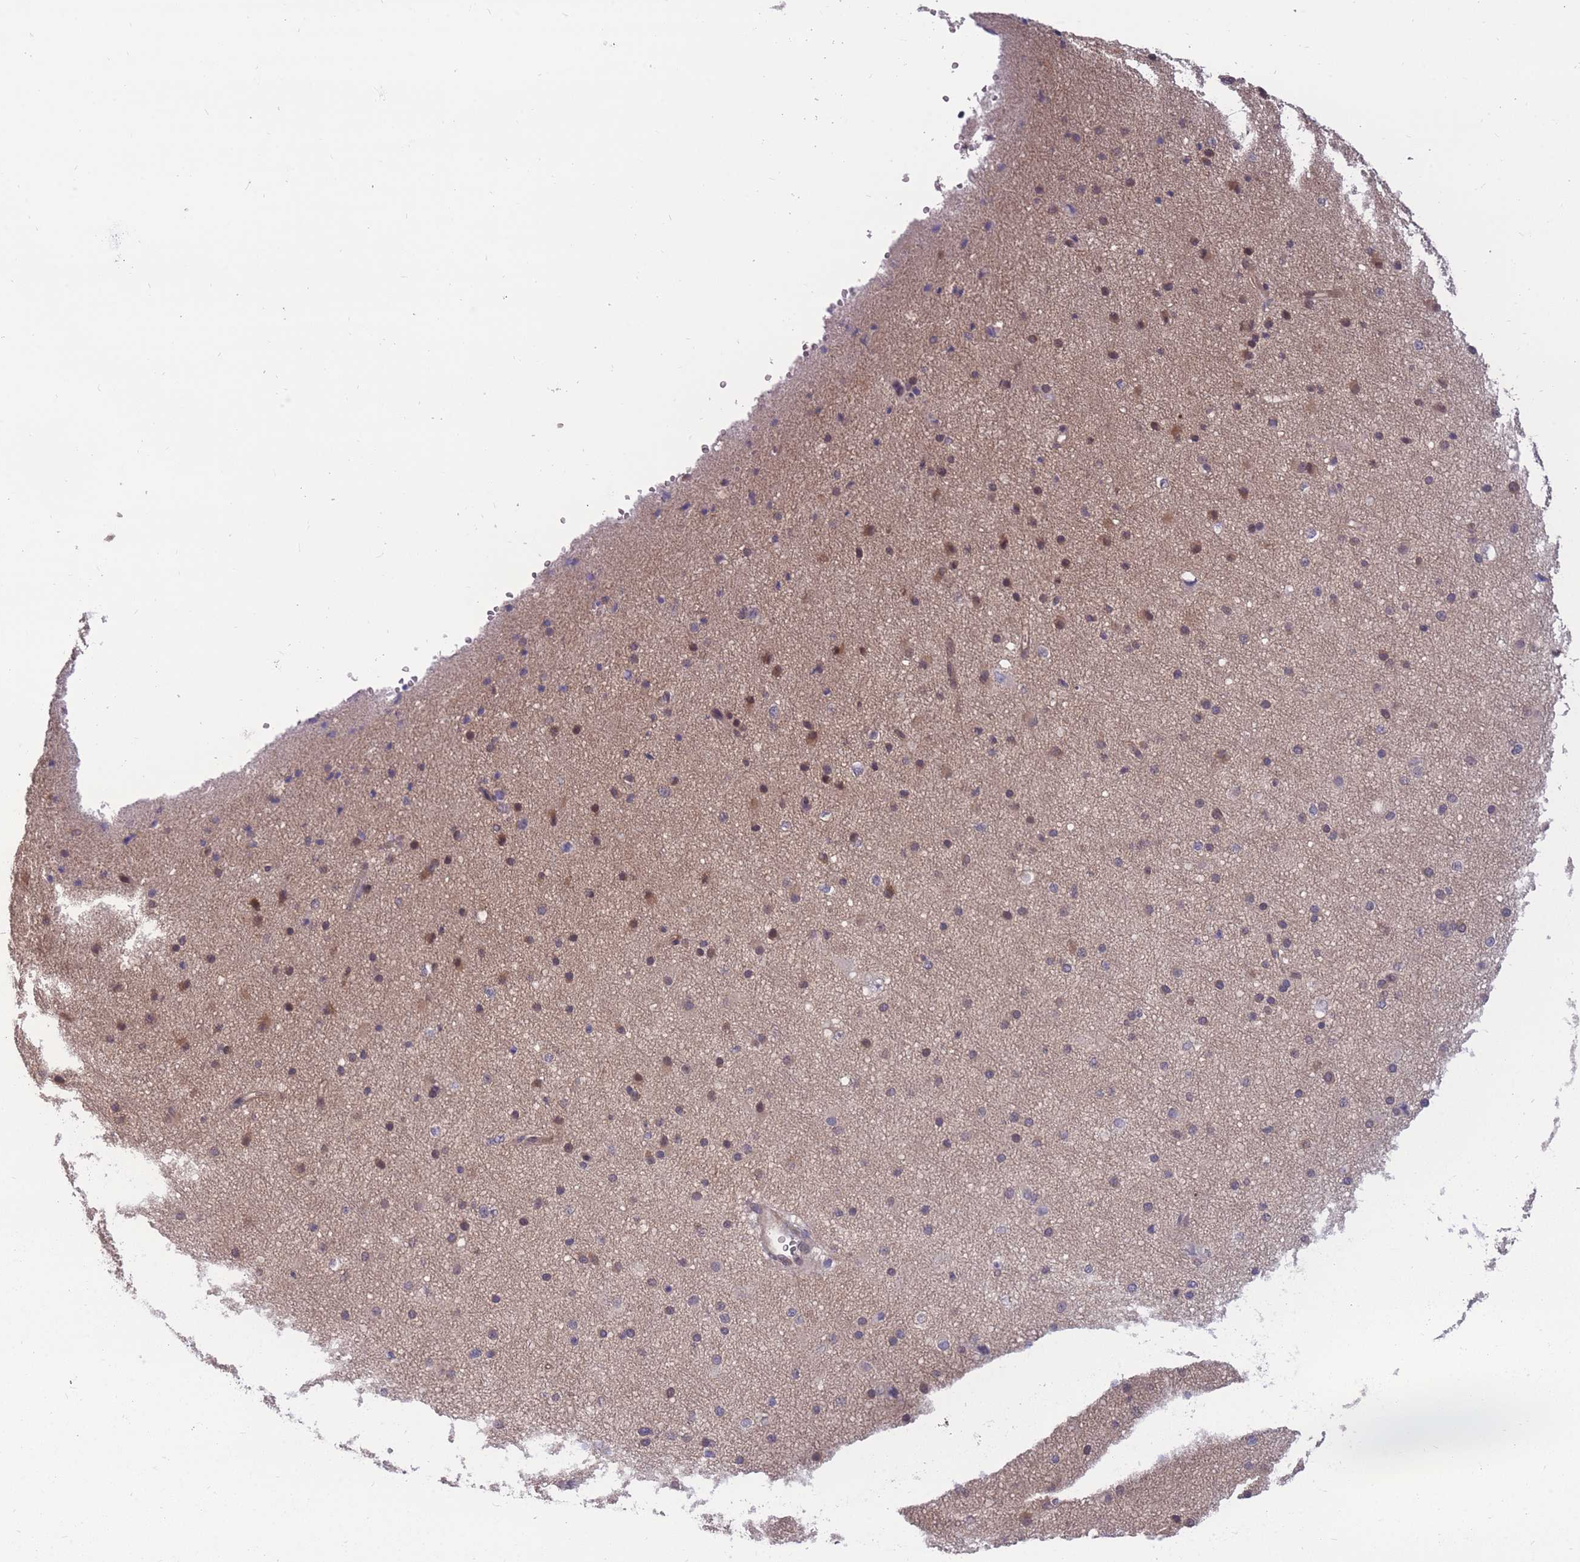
{"staining": {"intensity": "weak", "quantity": "<25%", "location": "cytoplasmic/membranous"}, "tissue": "cerebral cortex", "cell_type": "Endothelial cells", "image_type": "normal", "snomed": [{"axis": "morphology", "description": "Normal tissue, NOS"}, {"axis": "morphology", "description": "Developmental malformation"}, {"axis": "topography", "description": "Cerebral cortex"}], "caption": "Immunohistochemical staining of benign human cerebral cortex displays no significant positivity in endothelial cells.", "gene": "UBE2NL", "patient": {"sex": "female", "age": 30}}